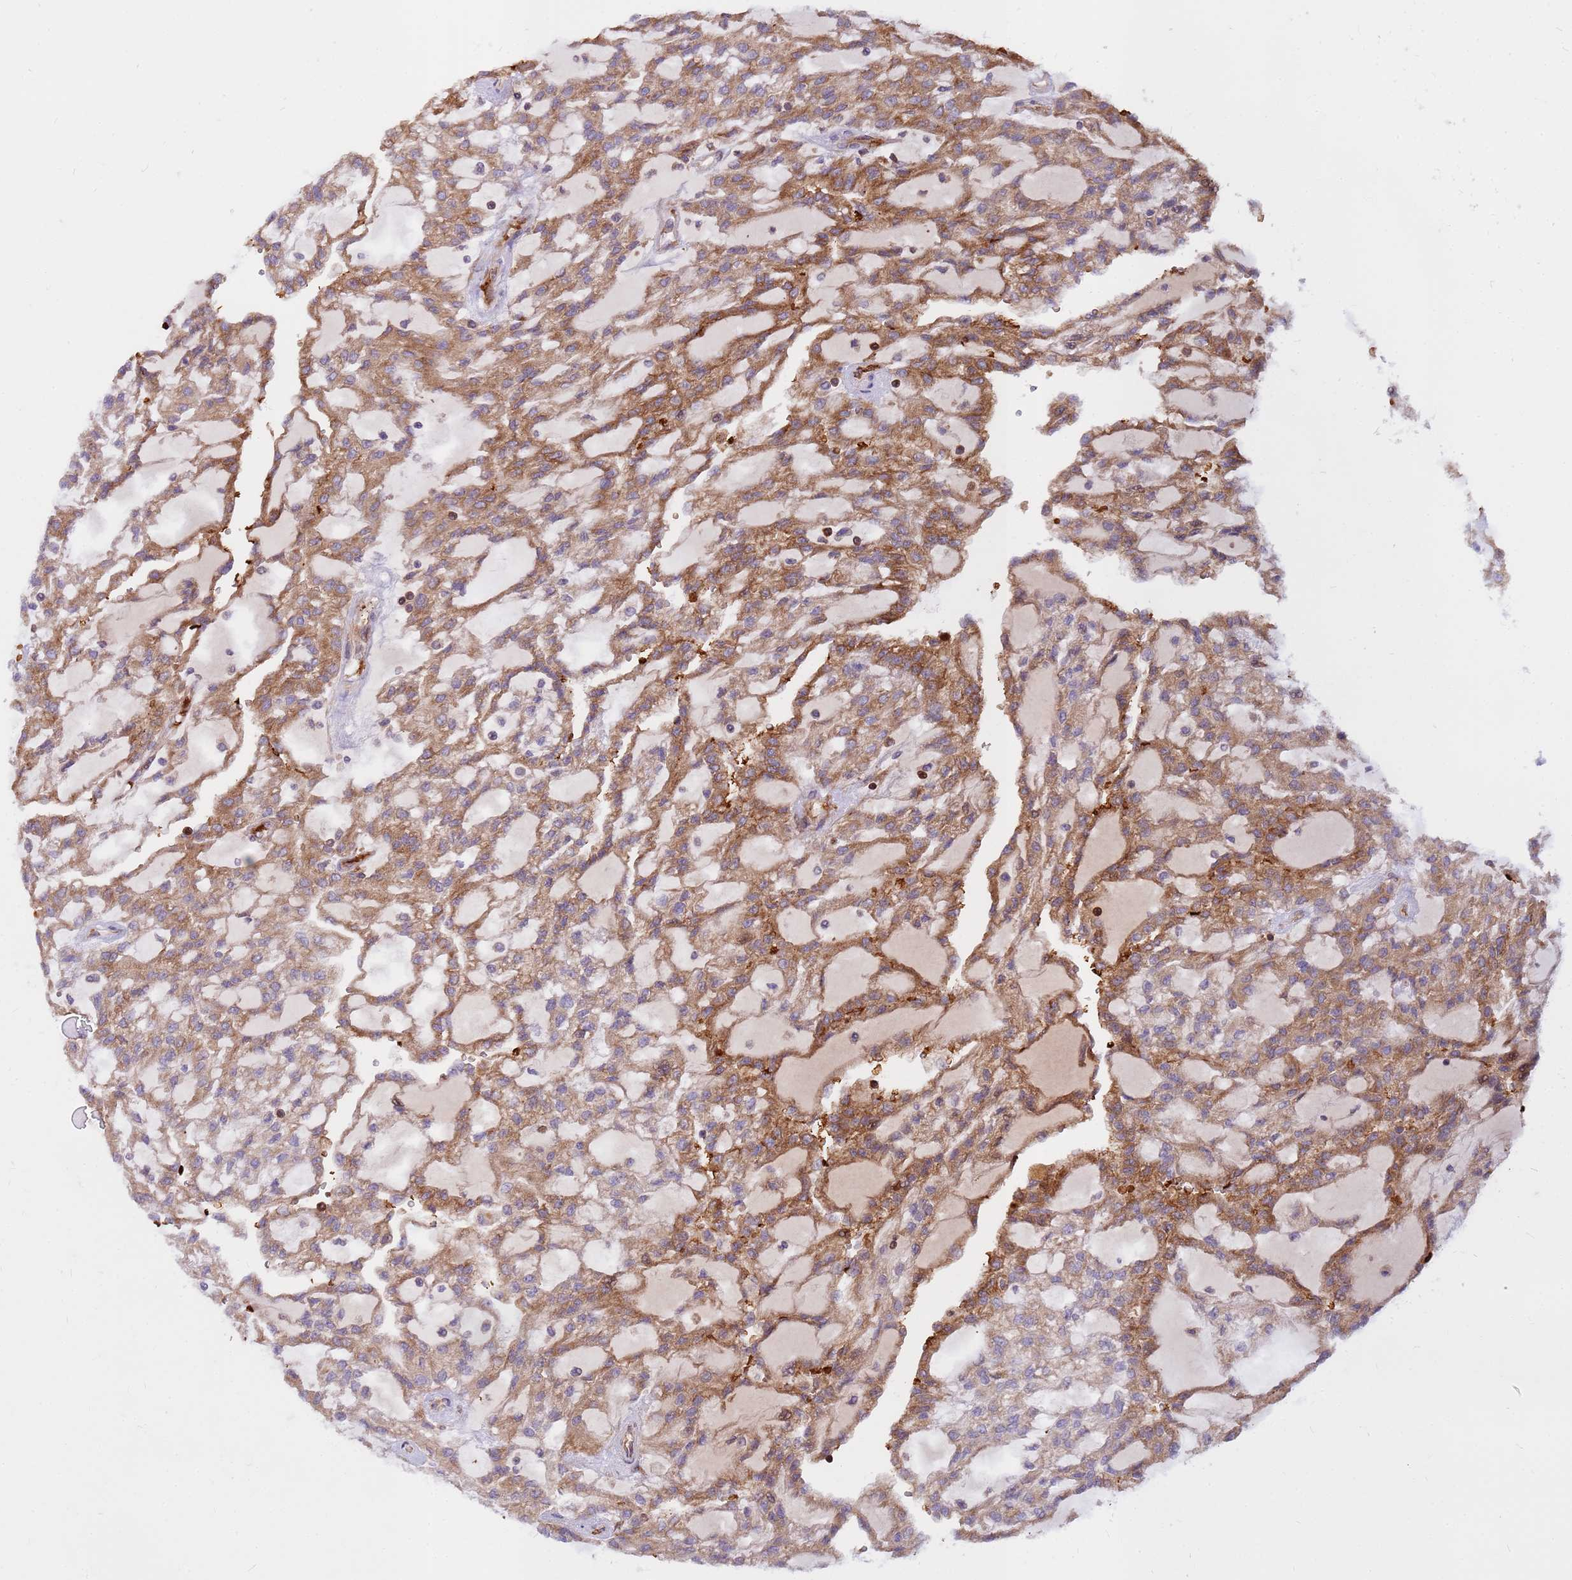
{"staining": {"intensity": "moderate", "quantity": ">75%", "location": "cytoplasmic/membranous"}, "tissue": "renal cancer", "cell_type": "Tumor cells", "image_type": "cancer", "snomed": [{"axis": "morphology", "description": "Adenocarcinoma, NOS"}, {"axis": "topography", "description": "Kidney"}], "caption": "DAB (3,3'-diaminobenzidine) immunohistochemical staining of human renal cancer shows moderate cytoplasmic/membranous protein expression in about >75% of tumor cells. Ihc stains the protein of interest in brown and the nuclei are stained blue.", "gene": "ZNF669", "patient": {"sex": "male", "age": 63}}